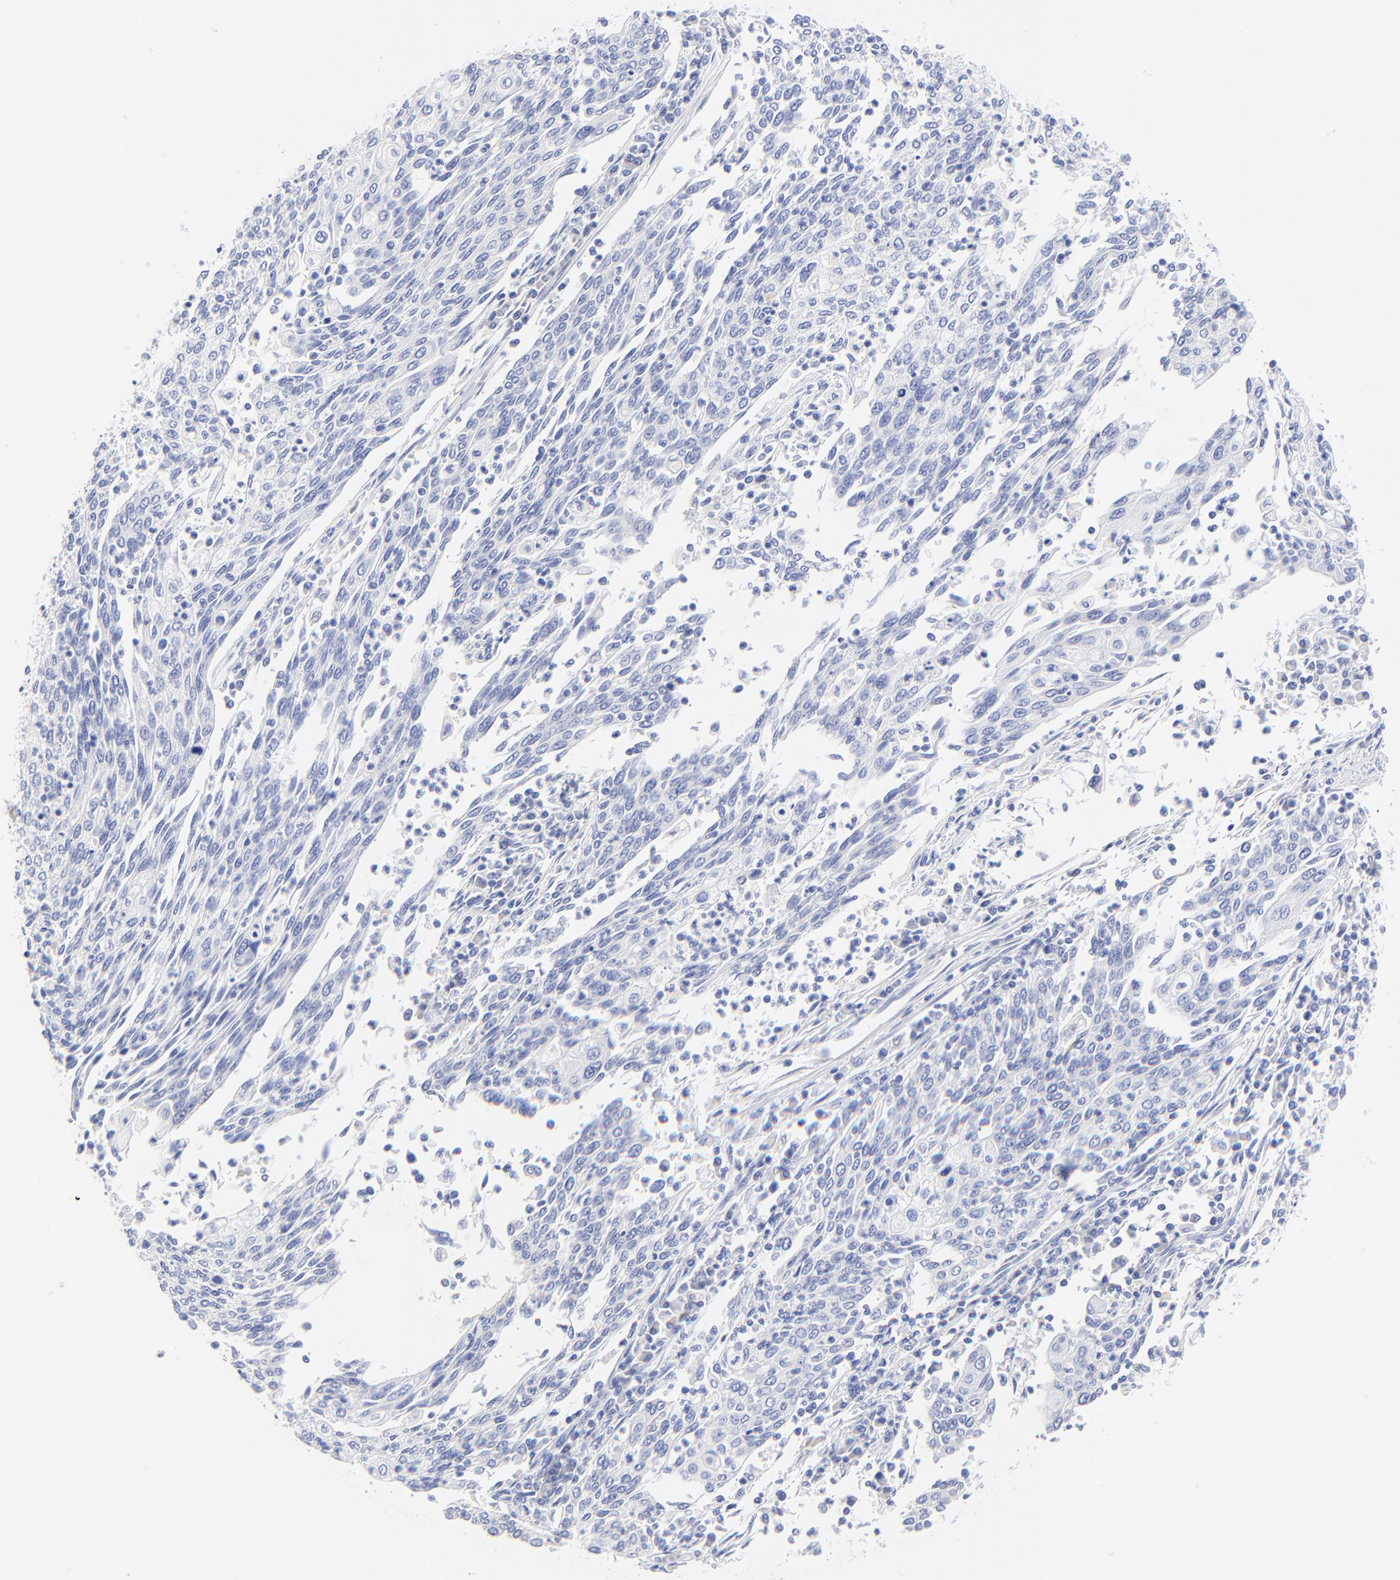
{"staining": {"intensity": "negative", "quantity": "none", "location": "none"}, "tissue": "cervical cancer", "cell_type": "Tumor cells", "image_type": "cancer", "snomed": [{"axis": "morphology", "description": "Squamous cell carcinoma, NOS"}, {"axis": "topography", "description": "Cervix"}], "caption": "Immunohistochemistry of cervical cancer demonstrates no expression in tumor cells.", "gene": "SULT4A1", "patient": {"sex": "female", "age": 40}}